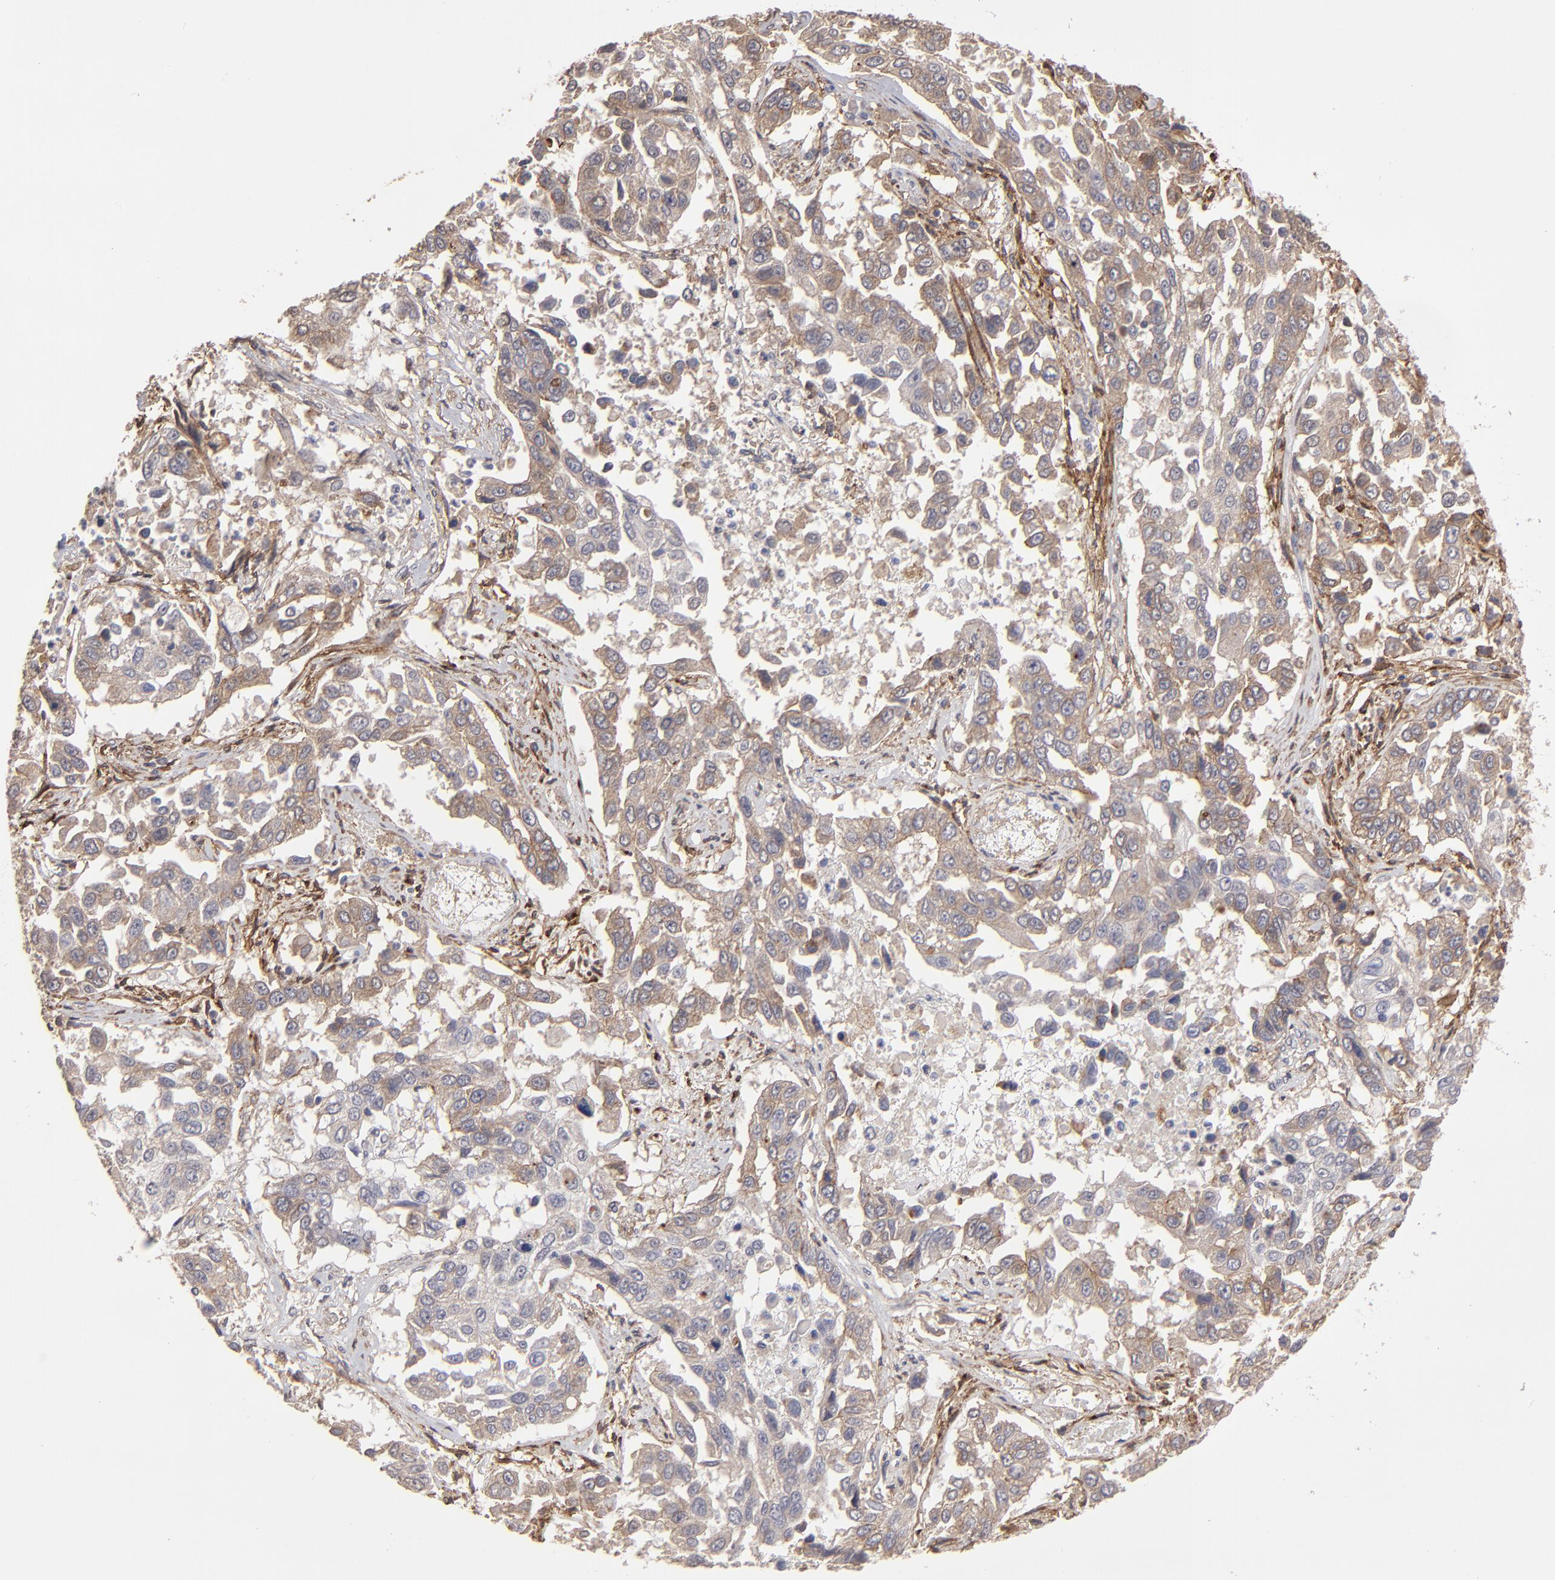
{"staining": {"intensity": "weak", "quantity": "25%-75%", "location": "cytoplasmic/membranous"}, "tissue": "lung cancer", "cell_type": "Tumor cells", "image_type": "cancer", "snomed": [{"axis": "morphology", "description": "Squamous cell carcinoma, NOS"}, {"axis": "topography", "description": "Lung"}], "caption": "Human lung cancer stained with a protein marker exhibits weak staining in tumor cells.", "gene": "ITGB5", "patient": {"sex": "male", "age": 71}}